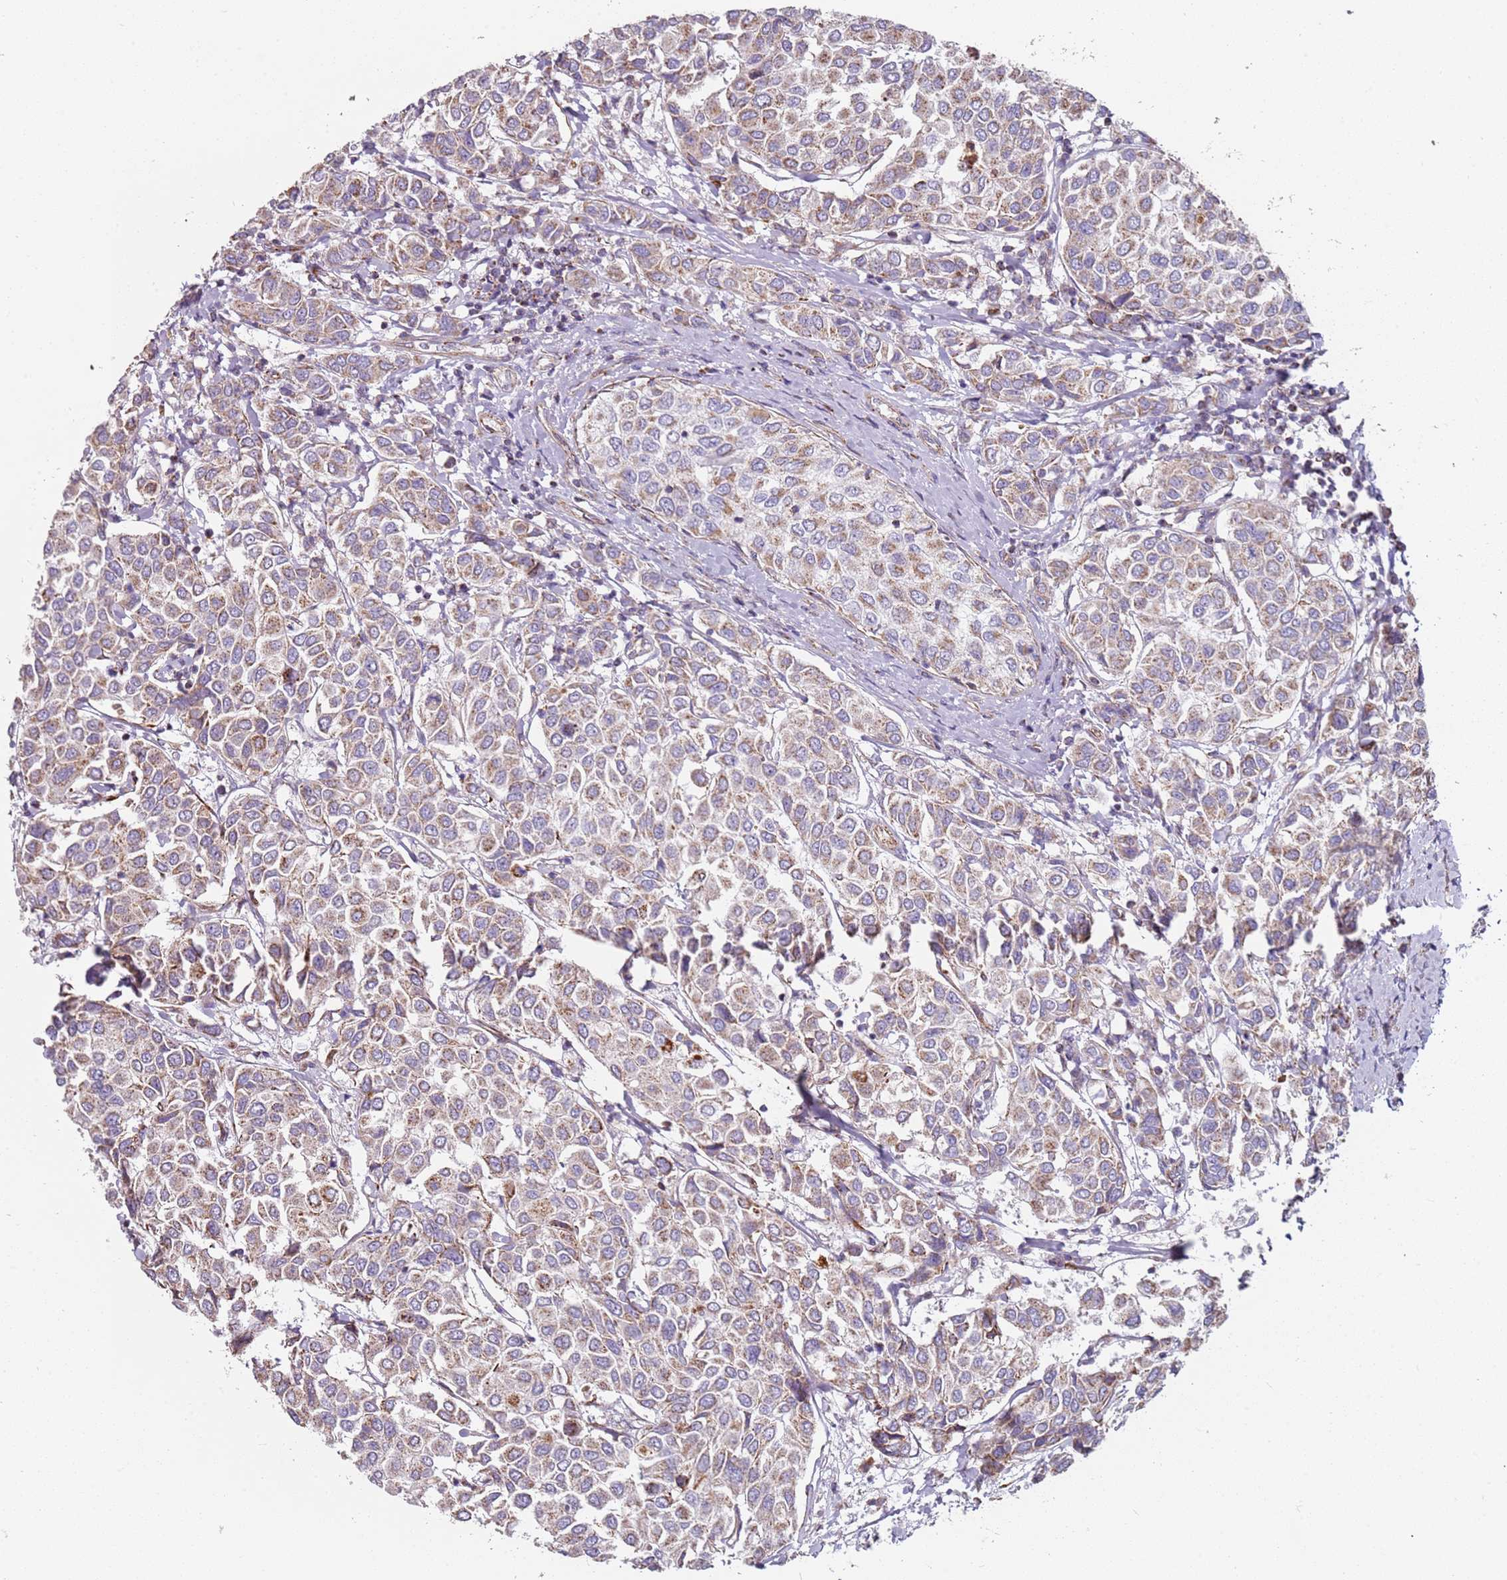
{"staining": {"intensity": "weak", "quantity": ">75%", "location": "cytoplasmic/membranous"}, "tissue": "breast cancer", "cell_type": "Tumor cells", "image_type": "cancer", "snomed": [{"axis": "morphology", "description": "Duct carcinoma"}, {"axis": "topography", "description": "Breast"}], "caption": "IHC histopathology image of human breast cancer (infiltrating ductal carcinoma) stained for a protein (brown), which reveals low levels of weak cytoplasmic/membranous positivity in about >75% of tumor cells.", "gene": "ALS2", "patient": {"sex": "female", "age": 55}}